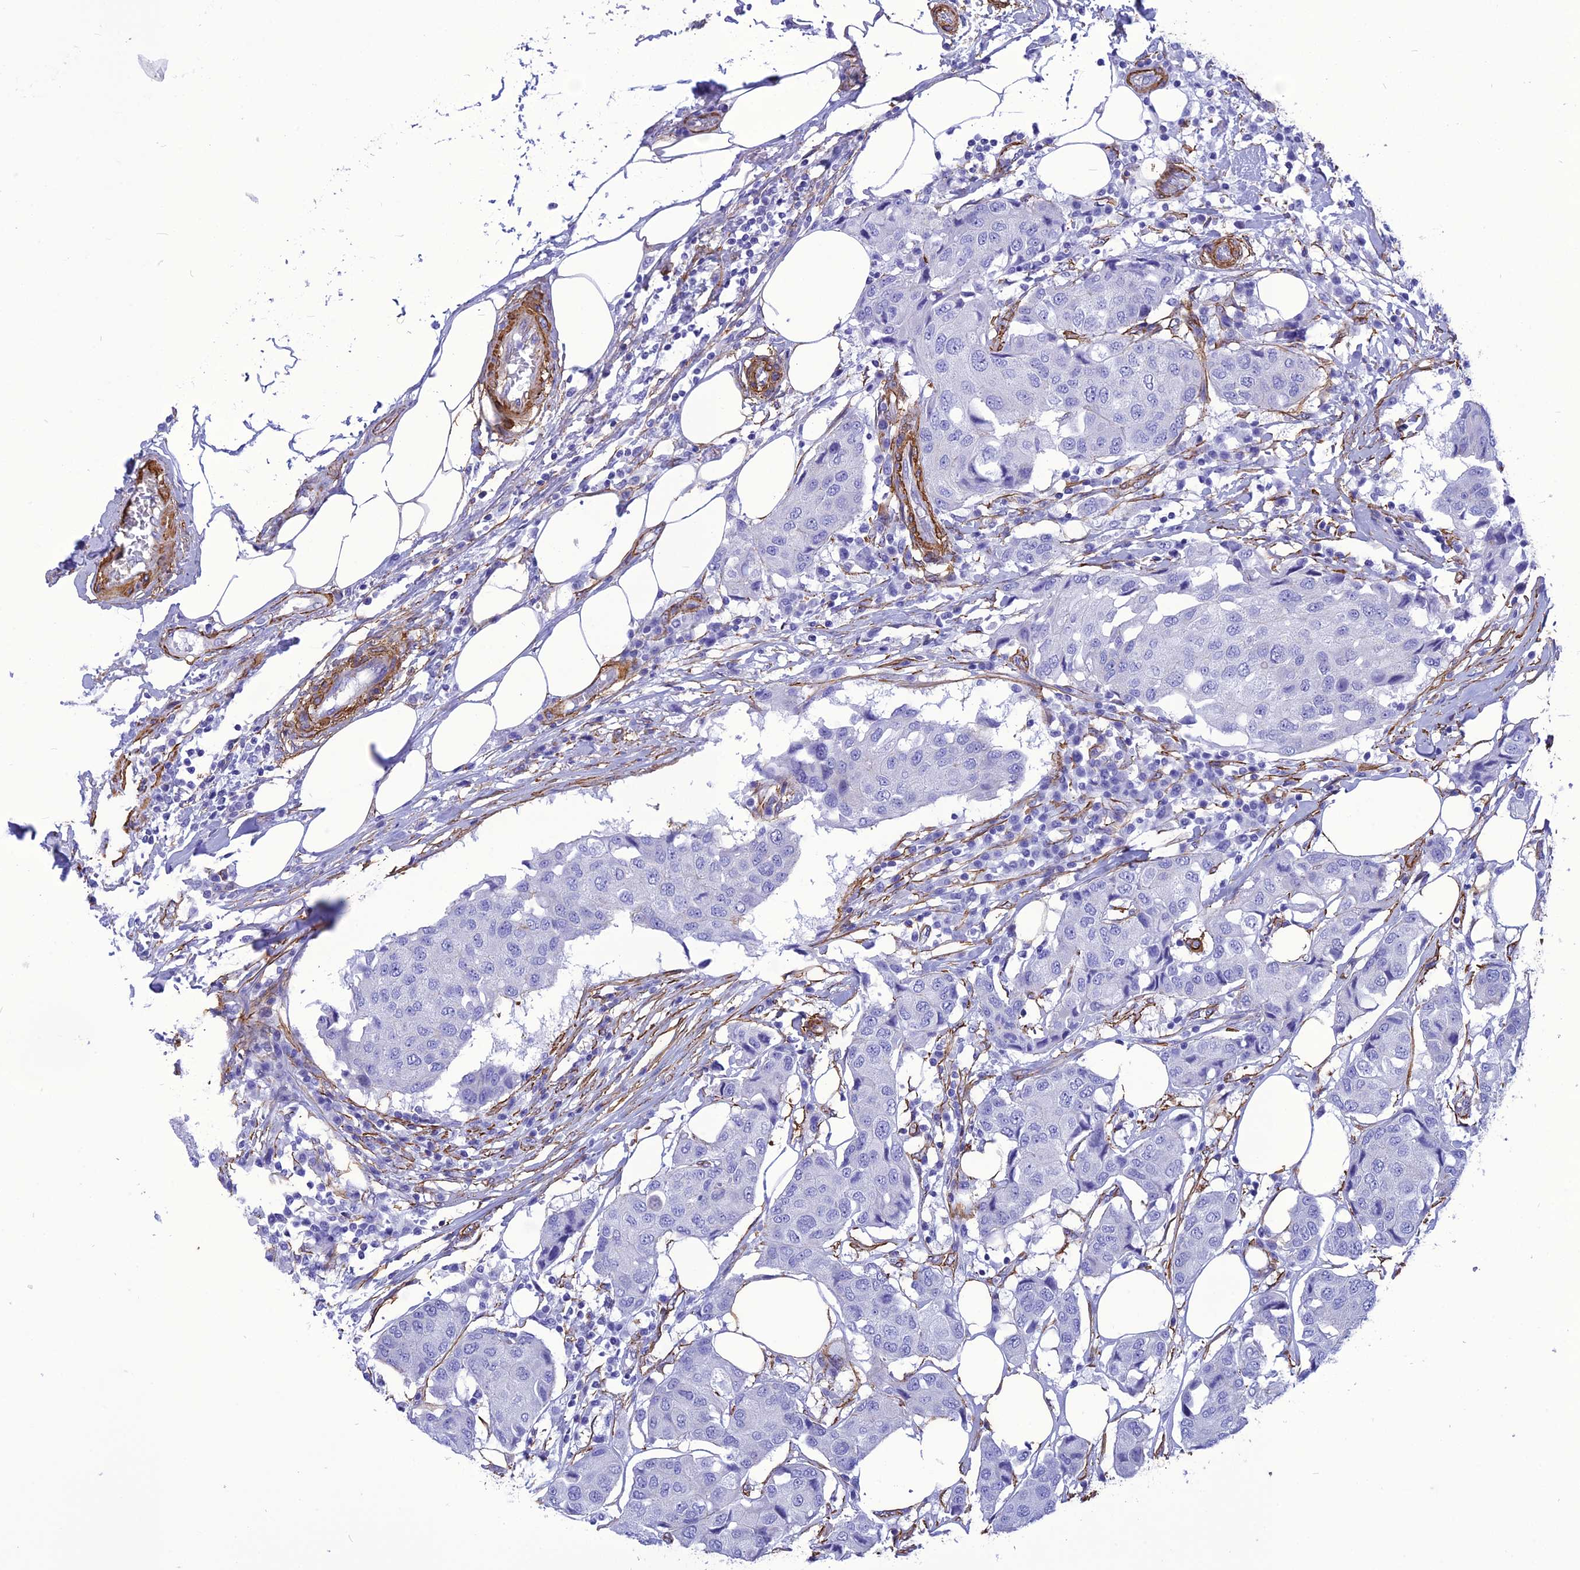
{"staining": {"intensity": "negative", "quantity": "none", "location": "none"}, "tissue": "breast cancer", "cell_type": "Tumor cells", "image_type": "cancer", "snomed": [{"axis": "morphology", "description": "Duct carcinoma"}, {"axis": "topography", "description": "Breast"}], "caption": "This is an IHC photomicrograph of human invasive ductal carcinoma (breast). There is no positivity in tumor cells.", "gene": "NKD1", "patient": {"sex": "female", "age": 80}}